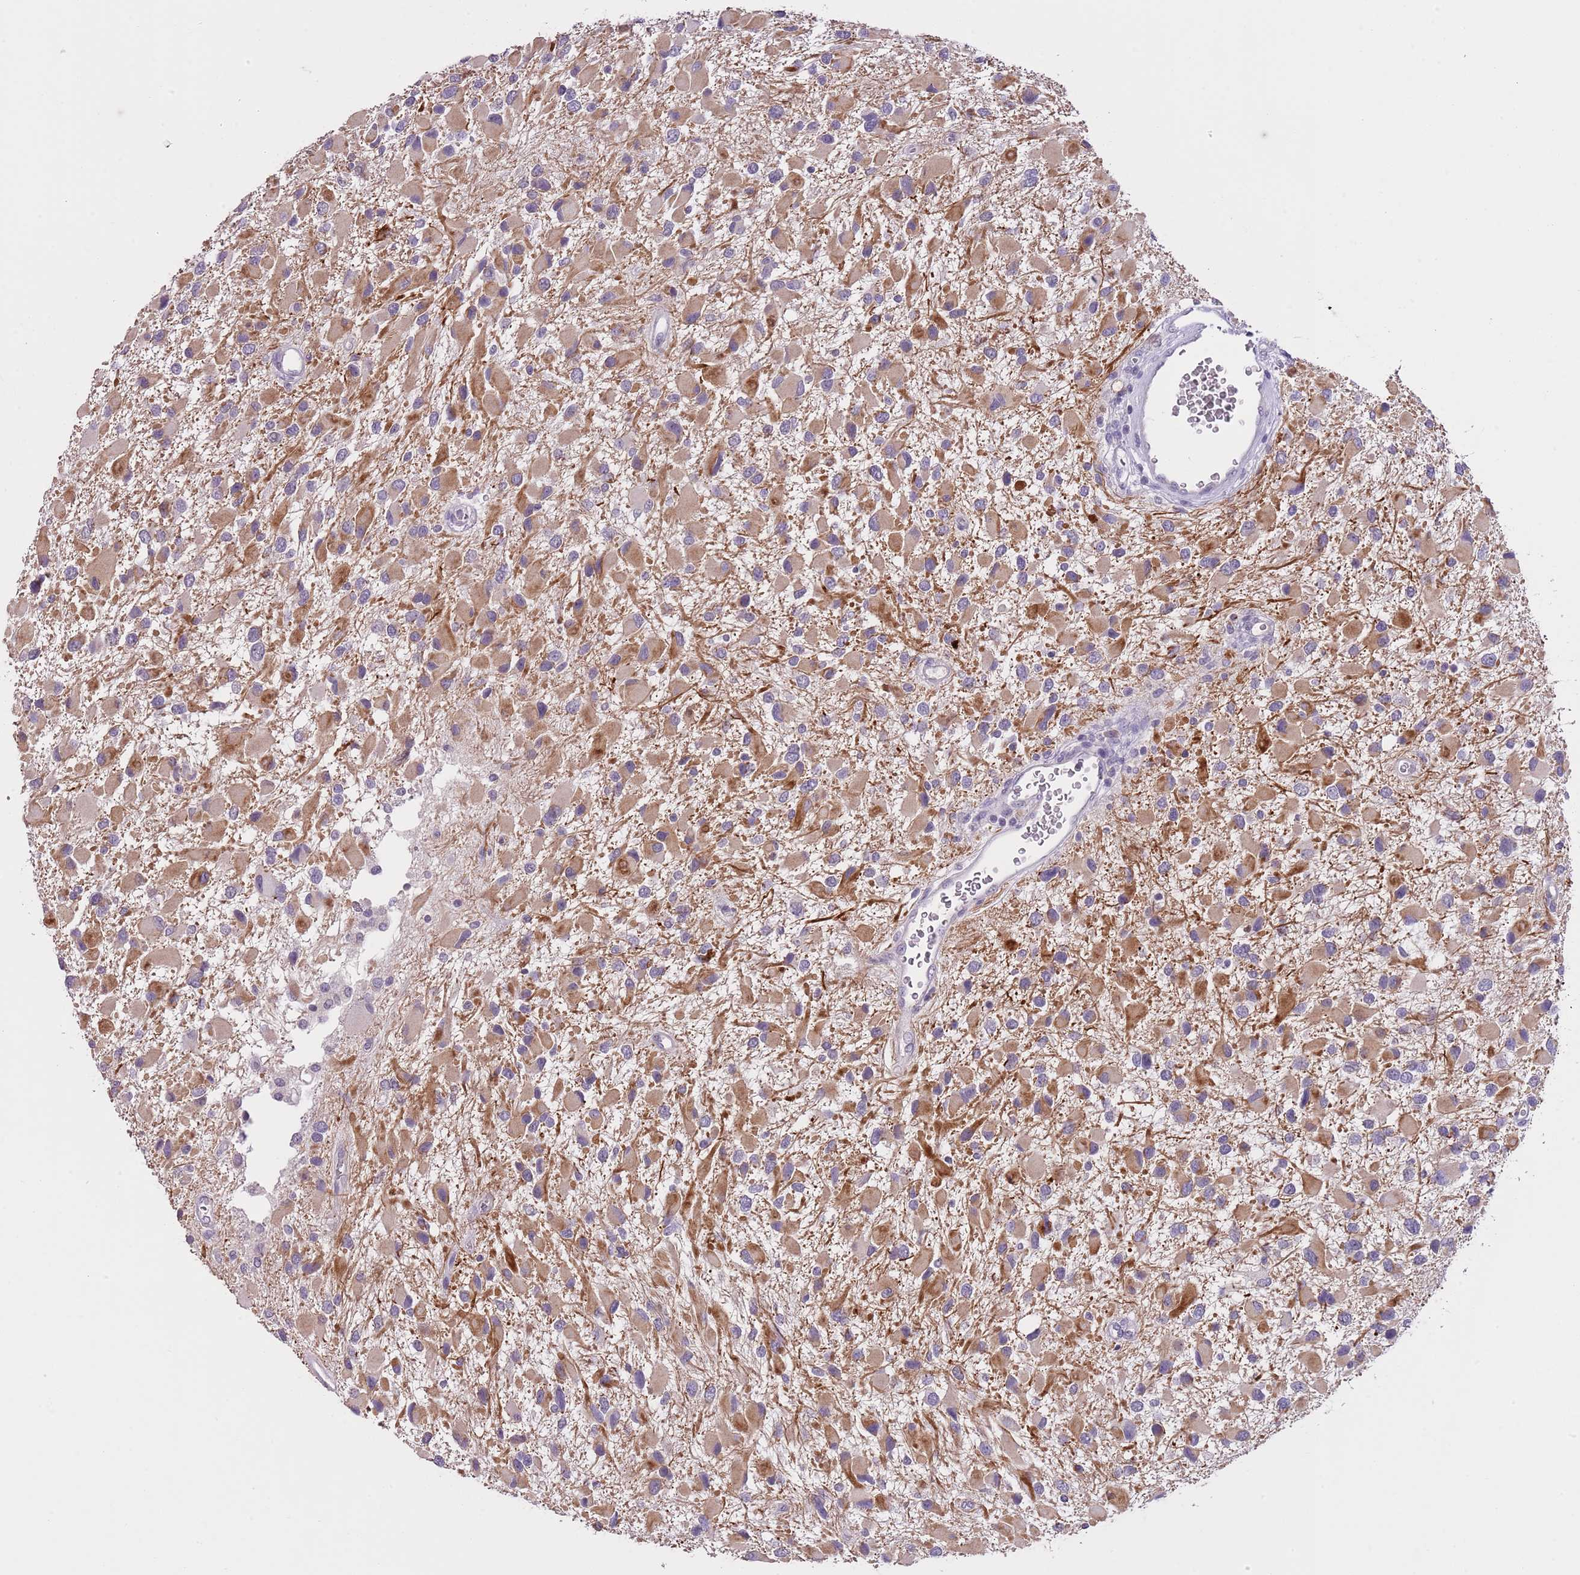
{"staining": {"intensity": "moderate", "quantity": ">75%", "location": "cytoplasmic/membranous"}, "tissue": "glioma", "cell_type": "Tumor cells", "image_type": "cancer", "snomed": [{"axis": "morphology", "description": "Glioma, malignant, High grade"}, {"axis": "topography", "description": "Brain"}], "caption": "Malignant high-grade glioma stained for a protein (brown) shows moderate cytoplasmic/membranous positive positivity in about >75% of tumor cells.", "gene": "SLC35E3", "patient": {"sex": "male", "age": 53}}